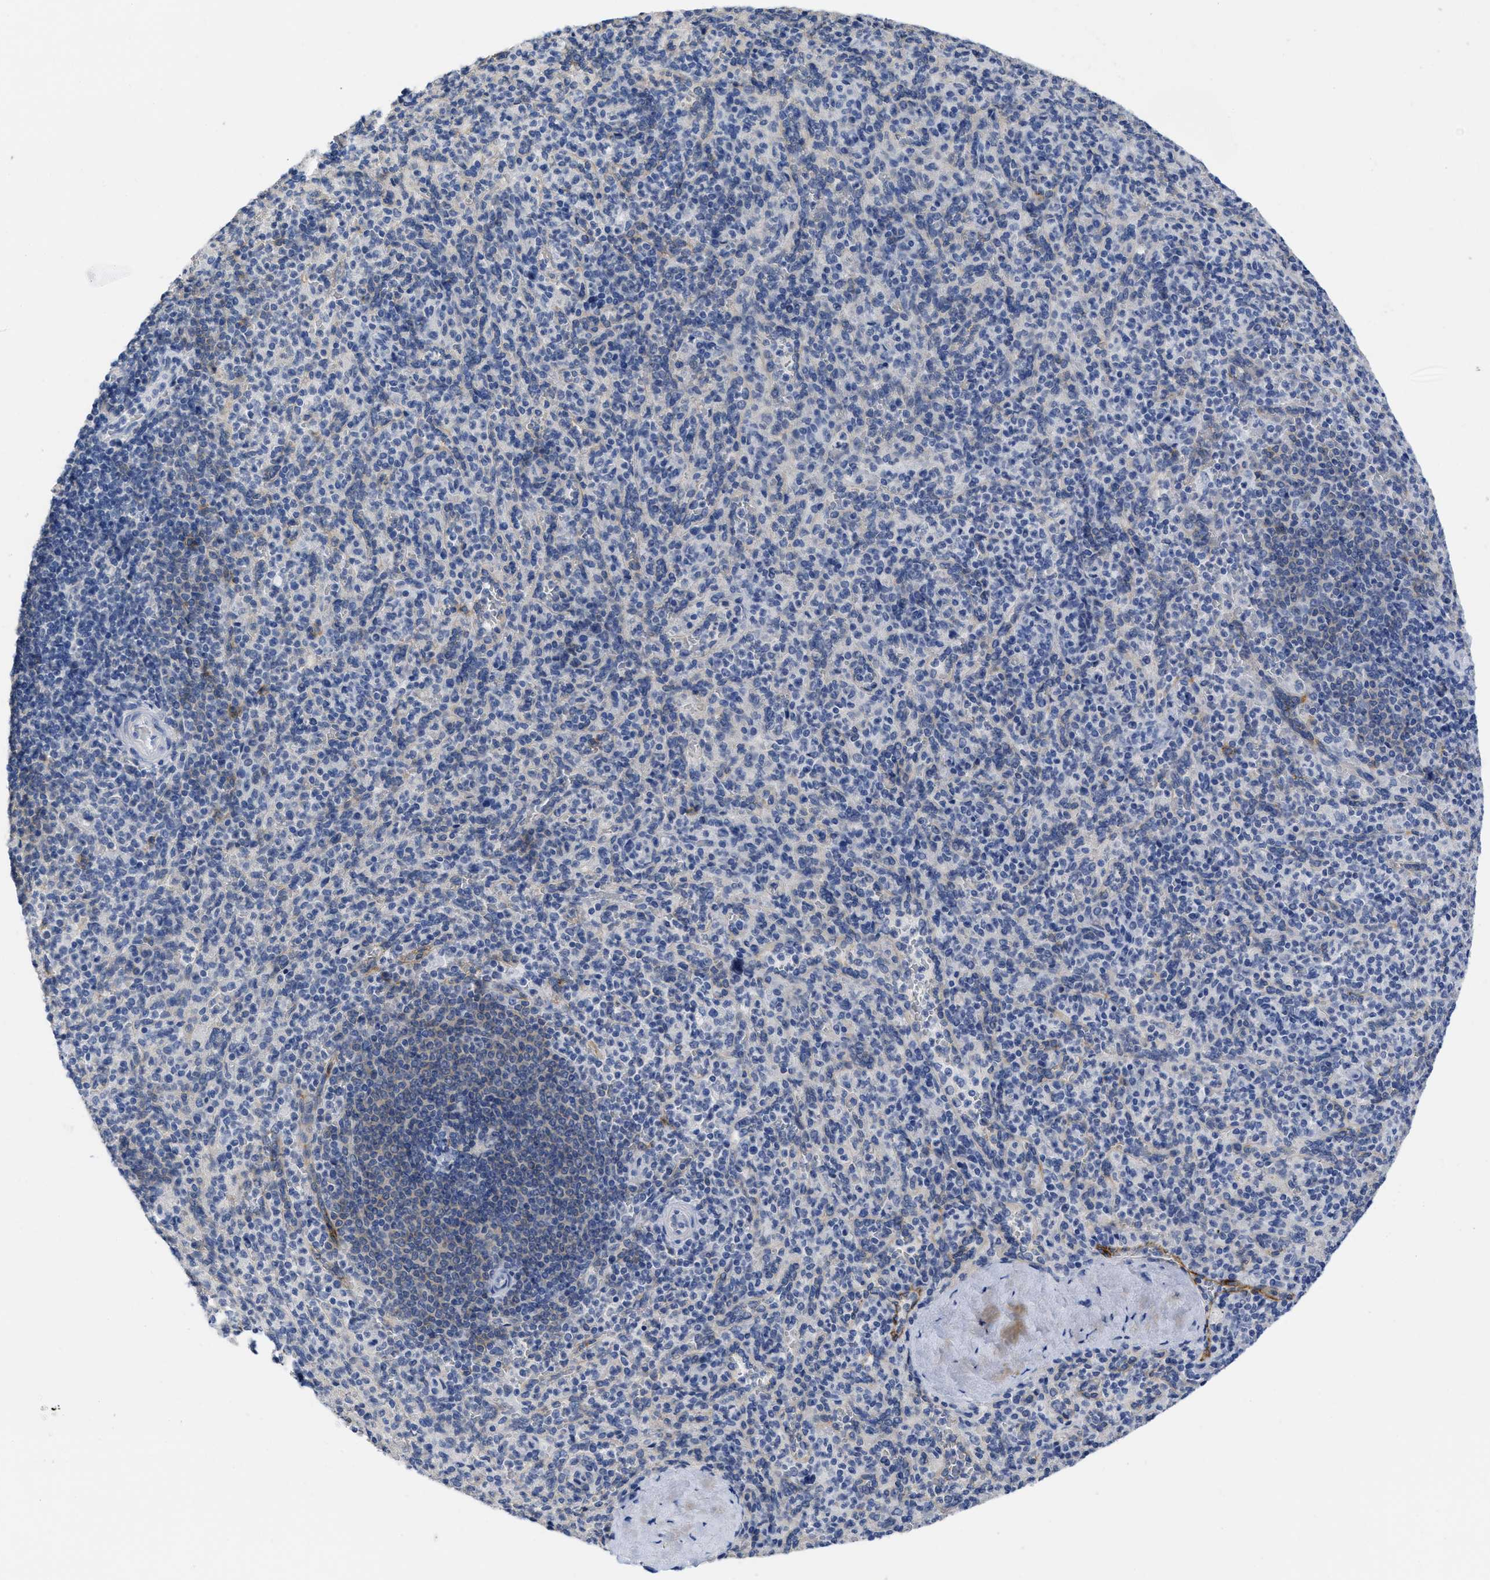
{"staining": {"intensity": "negative", "quantity": "none", "location": "none"}, "tissue": "spleen", "cell_type": "Cells in red pulp", "image_type": "normal", "snomed": [{"axis": "morphology", "description": "Normal tissue, NOS"}, {"axis": "topography", "description": "Spleen"}], "caption": "Image shows no protein positivity in cells in red pulp of benign spleen.", "gene": "ACKR1", "patient": {"sex": "male", "age": 36}}